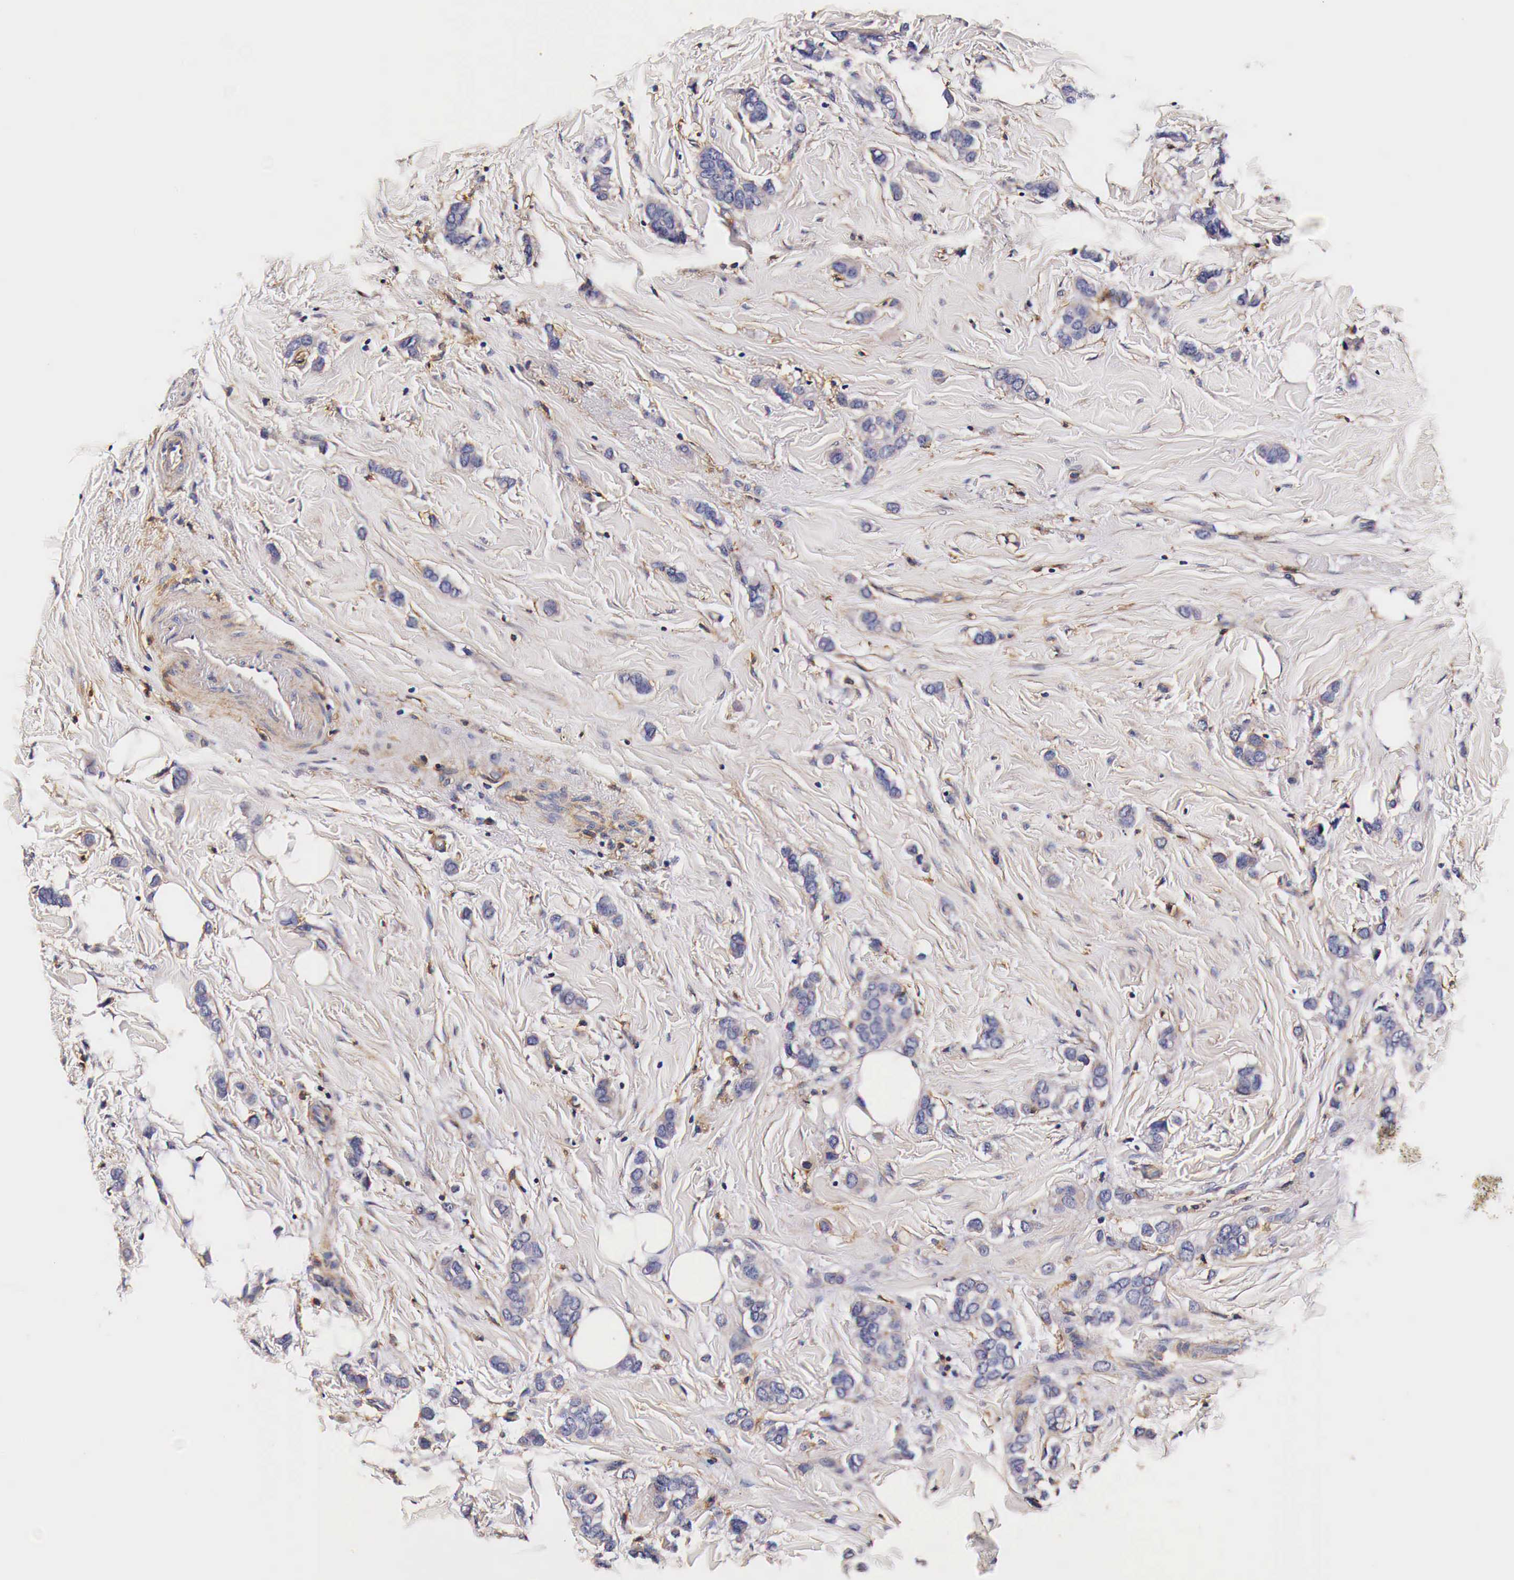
{"staining": {"intensity": "negative", "quantity": "none", "location": "none"}, "tissue": "breast cancer", "cell_type": "Tumor cells", "image_type": "cancer", "snomed": [{"axis": "morphology", "description": "Duct carcinoma"}, {"axis": "topography", "description": "Breast"}], "caption": "Immunohistochemistry (IHC) of invasive ductal carcinoma (breast) demonstrates no staining in tumor cells.", "gene": "RP2", "patient": {"sex": "female", "age": 72}}